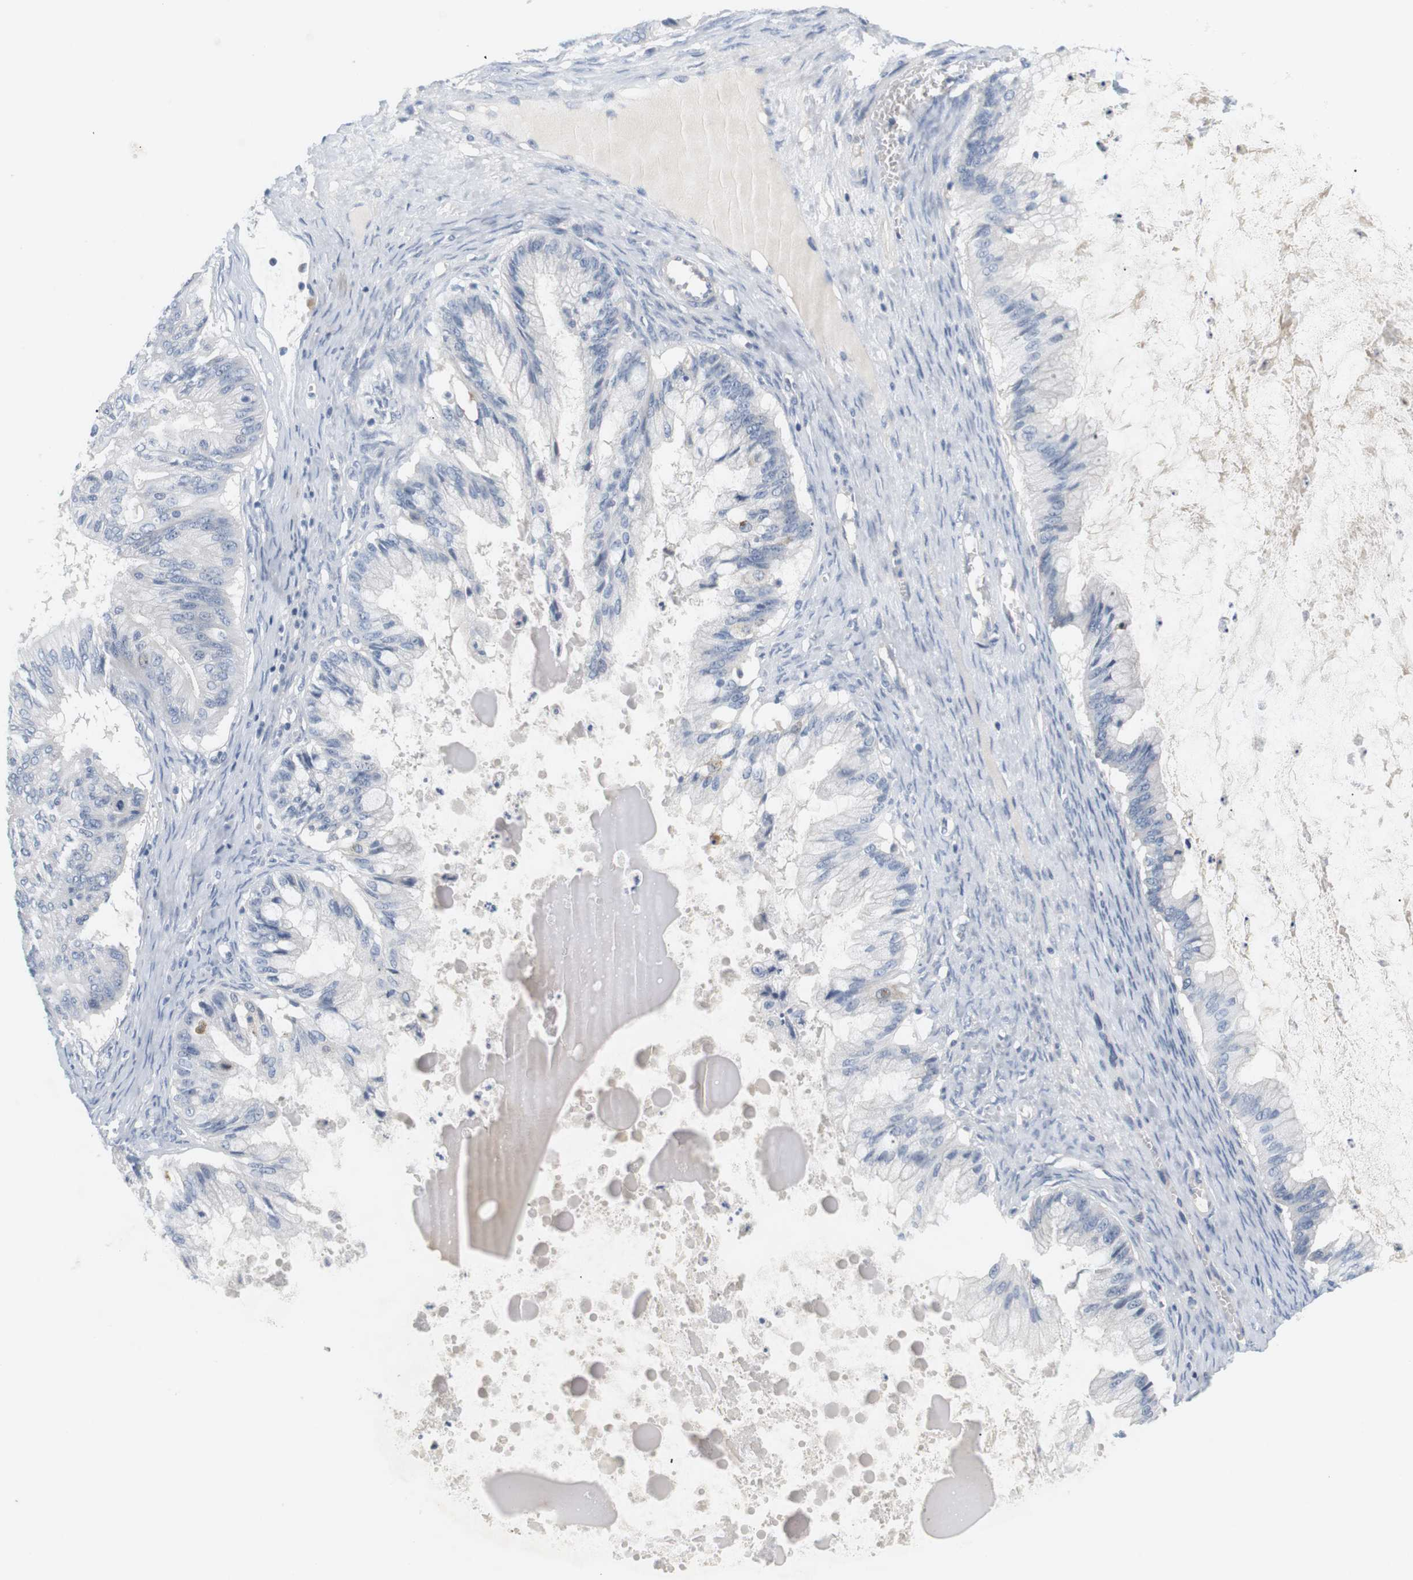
{"staining": {"intensity": "negative", "quantity": "none", "location": "none"}, "tissue": "ovarian cancer", "cell_type": "Tumor cells", "image_type": "cancer", "snomed": [{"axis": "morphology", "description": "Cystadenocarcinoma, mucinous, NOS"}, {"axis": "topography", "description": "Ovary"}], "caption": "Image shows no significant protein staining in tumor cells of ovarian cancer.", "gene": "EVA1C", "patient": {"sex": "female", "age": 57}}